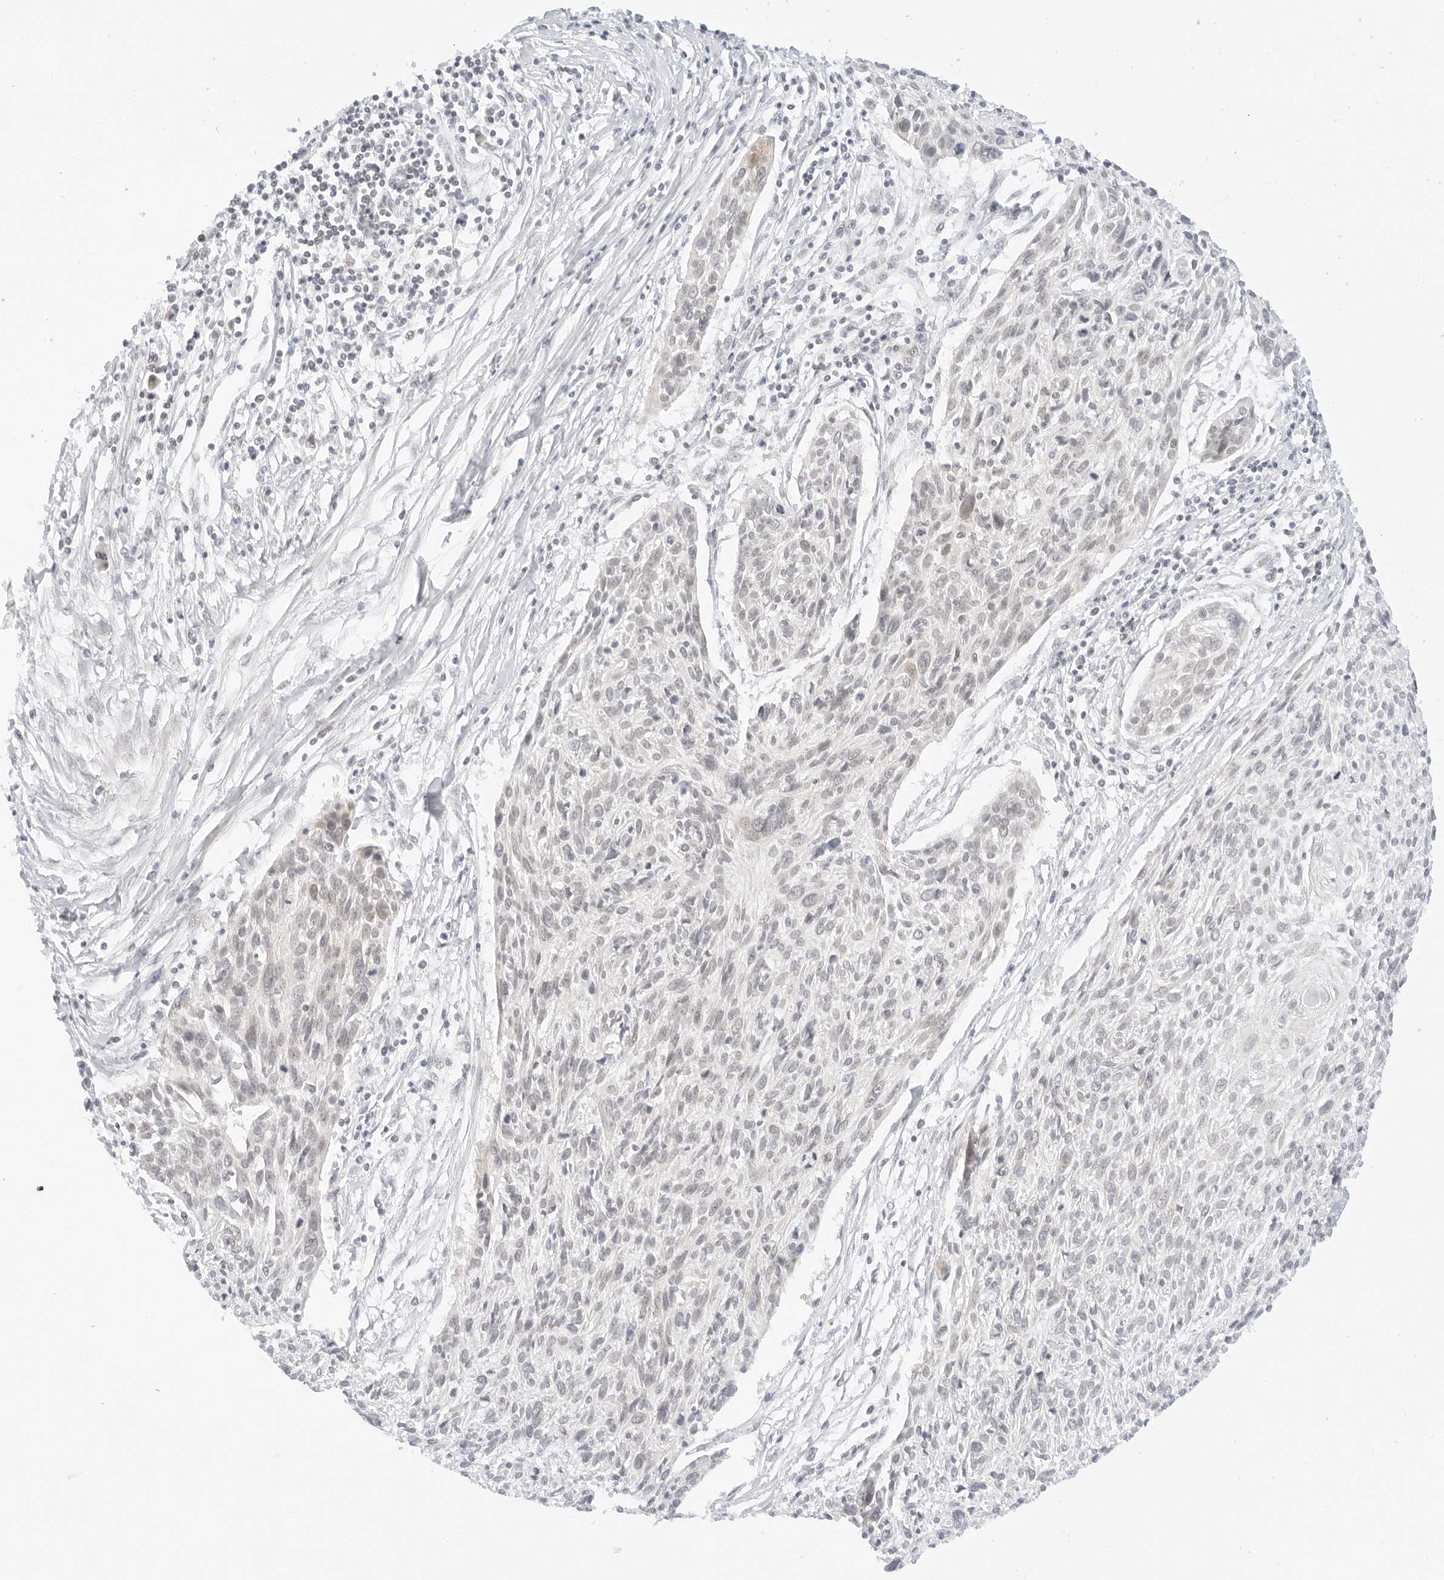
{"staining": {"intensity": "negative", "quantity": "none", "location": "none"}, "tissue": "cervical cancer", "cell_type": "Tumor cells", "image_type": "cancer", "snomed": [{"axis": "morphology", "description": "Squamous cell carcinoma, NOS"}, {"axis": "topography", "description": "Cervix"}], "caption": "Cervical squamous cell carcinoma was stained to show a protein in brown. There is no significant staining in tumor cells. The staining was performed using DAB (3,3'-diaminobenzidine) to visualize the protein expression in brown, while the nuclei were stained in blue with hematoxylin (Magnification: 20x).", "gene": "POLR3C", "patient": {"sex": "female", "age": 51}}